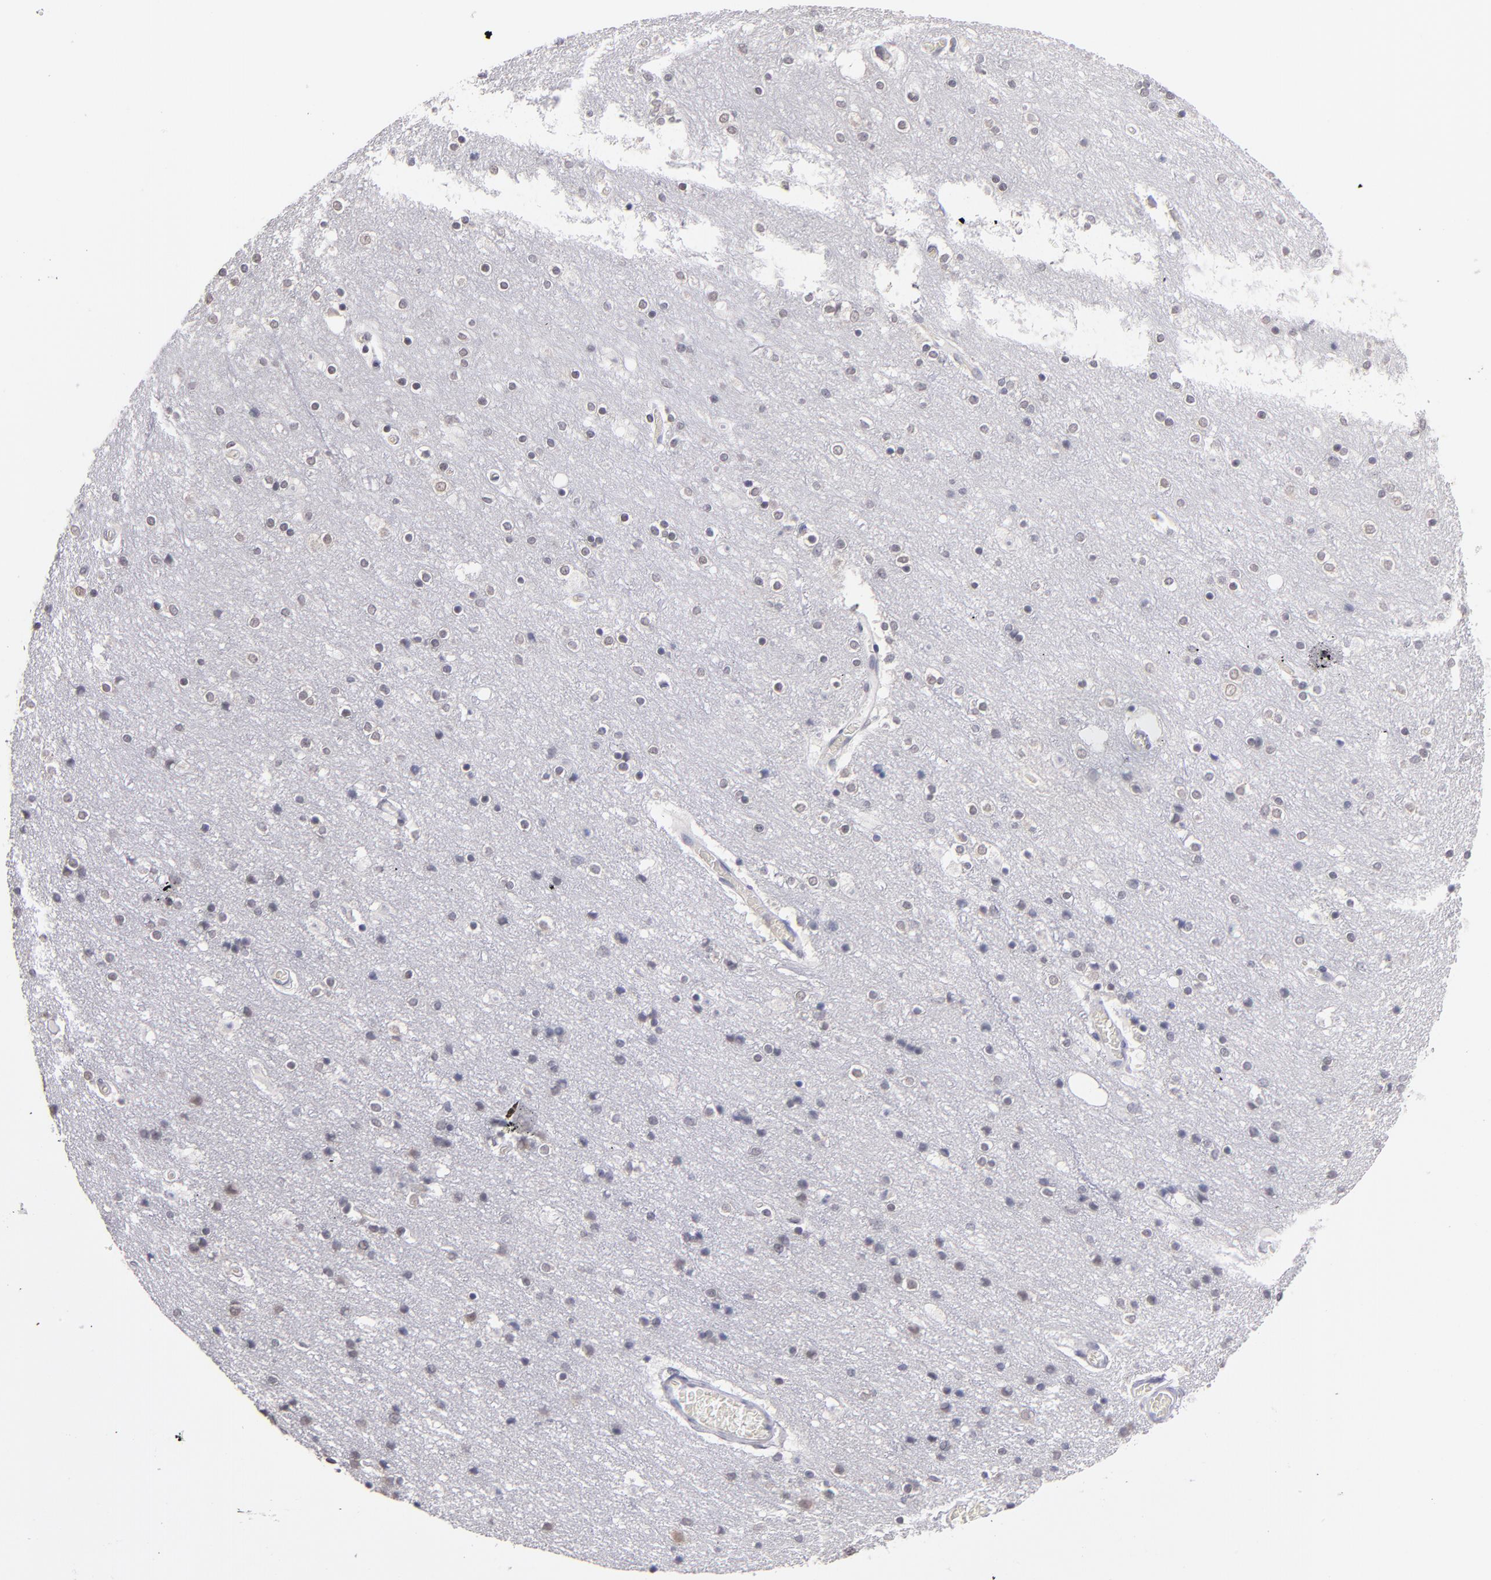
{"staining": {"intensity": "negative", "quantity": "none", "location": "none"}, "tissue": "cerebral cortex", "cell_type": "Endothelial cells", "image_type": "normal", "snomed": [{"axis": "morphology", "description": "Normal tissue, NOS"}, {"axis": "topography", "description": "Cerebral cortex"}], "caption": "Immunohistochemistry (IHC) of unremarkable human cerebral cortex exhibits no positivity in endothelial cells. (IHC, brightfield microscopy, high magnification).", "gene": "MGAM", "patient": {"sex": "female", "age": 54}}